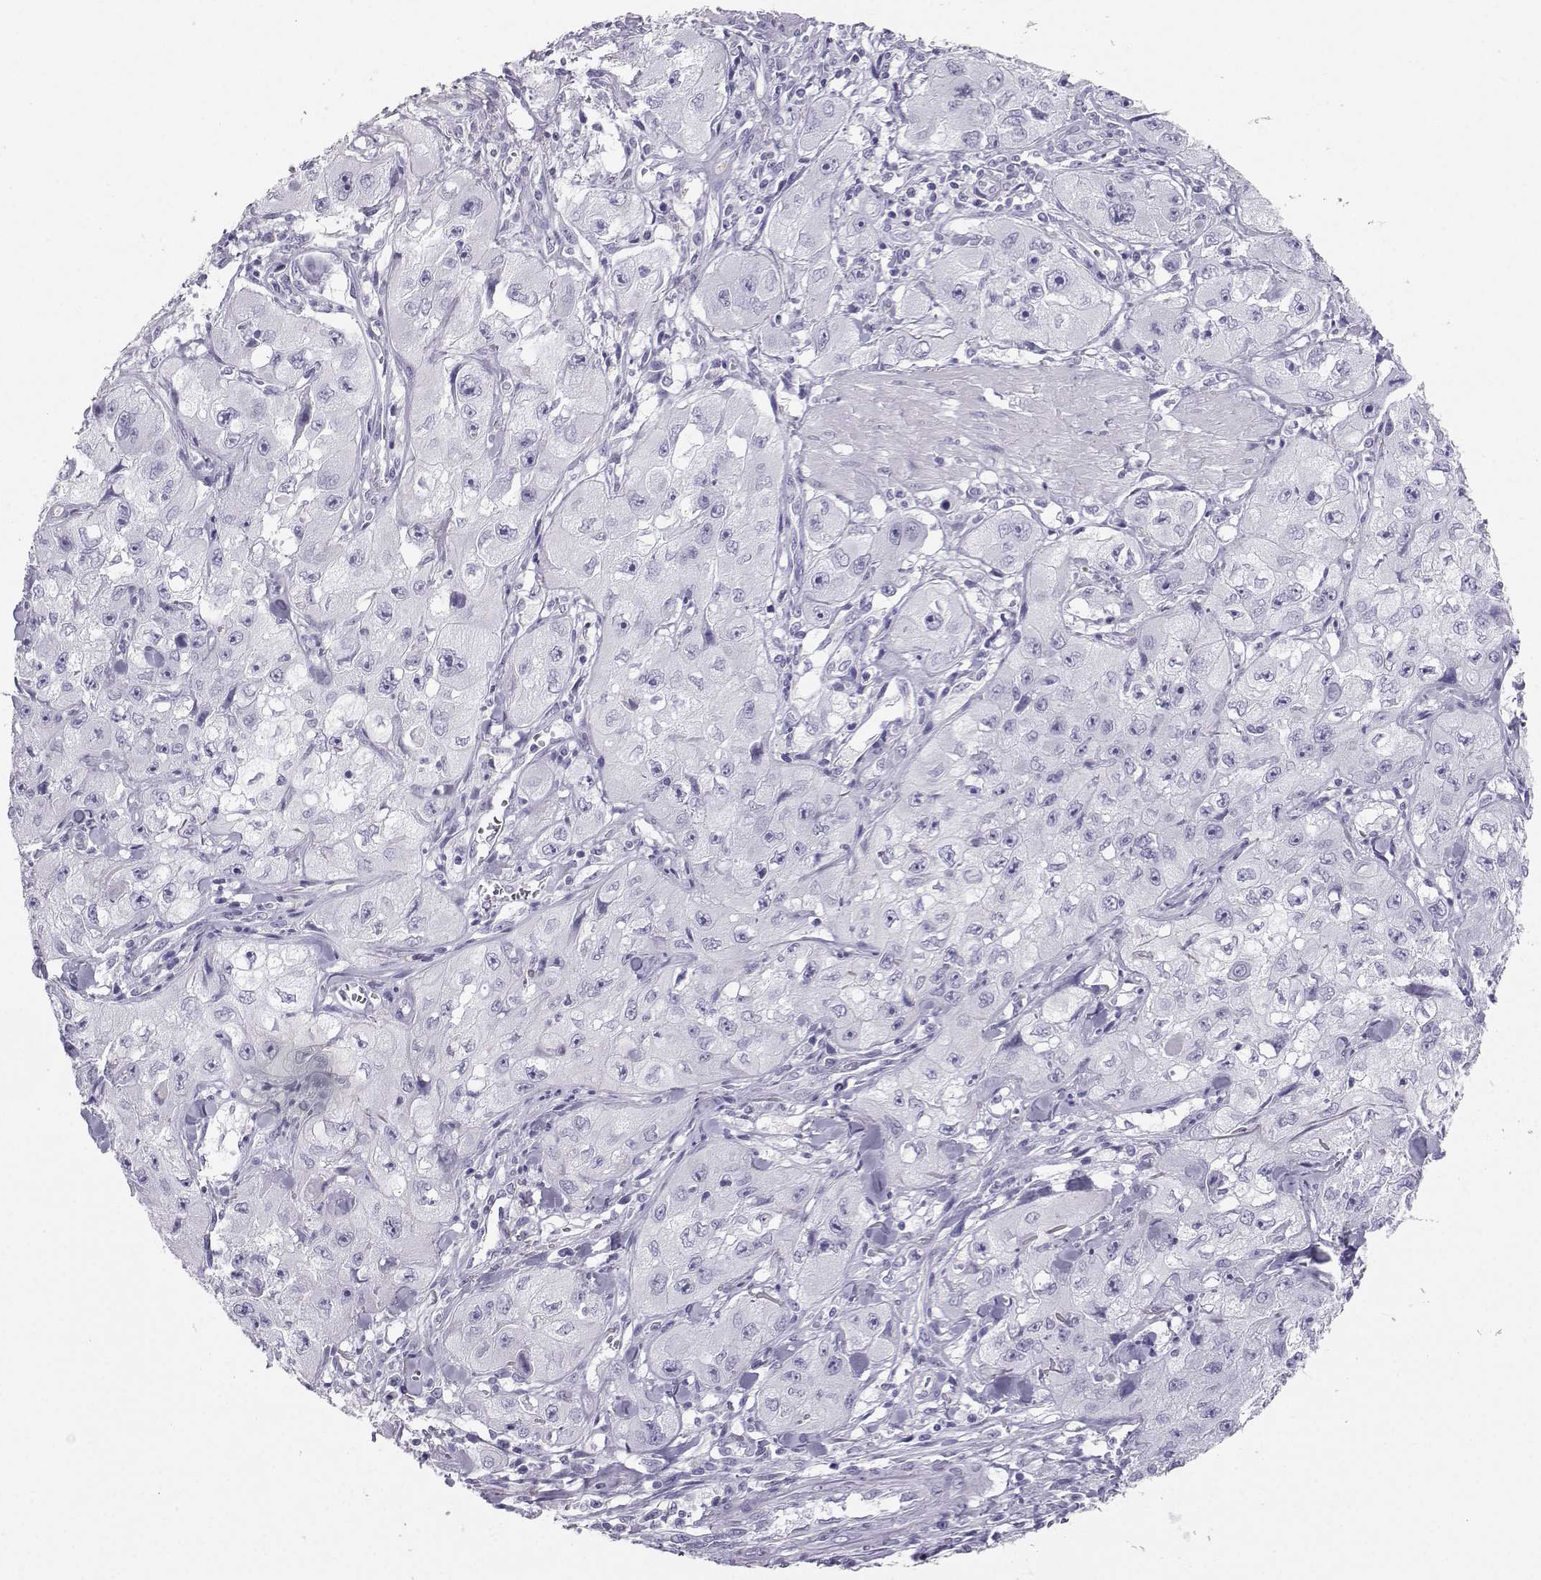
{"staining": {"intensity": "negative", "quantity": "none", "location": "none"}, "tissue": "skin cancer", "cell_type": "Tumor cells", "image_type": "cancer", "snomed": [{"axis": "morphology", "description": "Squamous cell carcinoma, NOS"}, {"axis": "topography", "description": "Skin"}, {"axis": "topography", "description": "Subcutis"}], "caption": "Immunohistochemical staining of human squamous cell carcinoma (skin) shows no significant positivity in tumor cells.", "gene": "IQCD", "patient": {"sex": "male", "age": 73}}